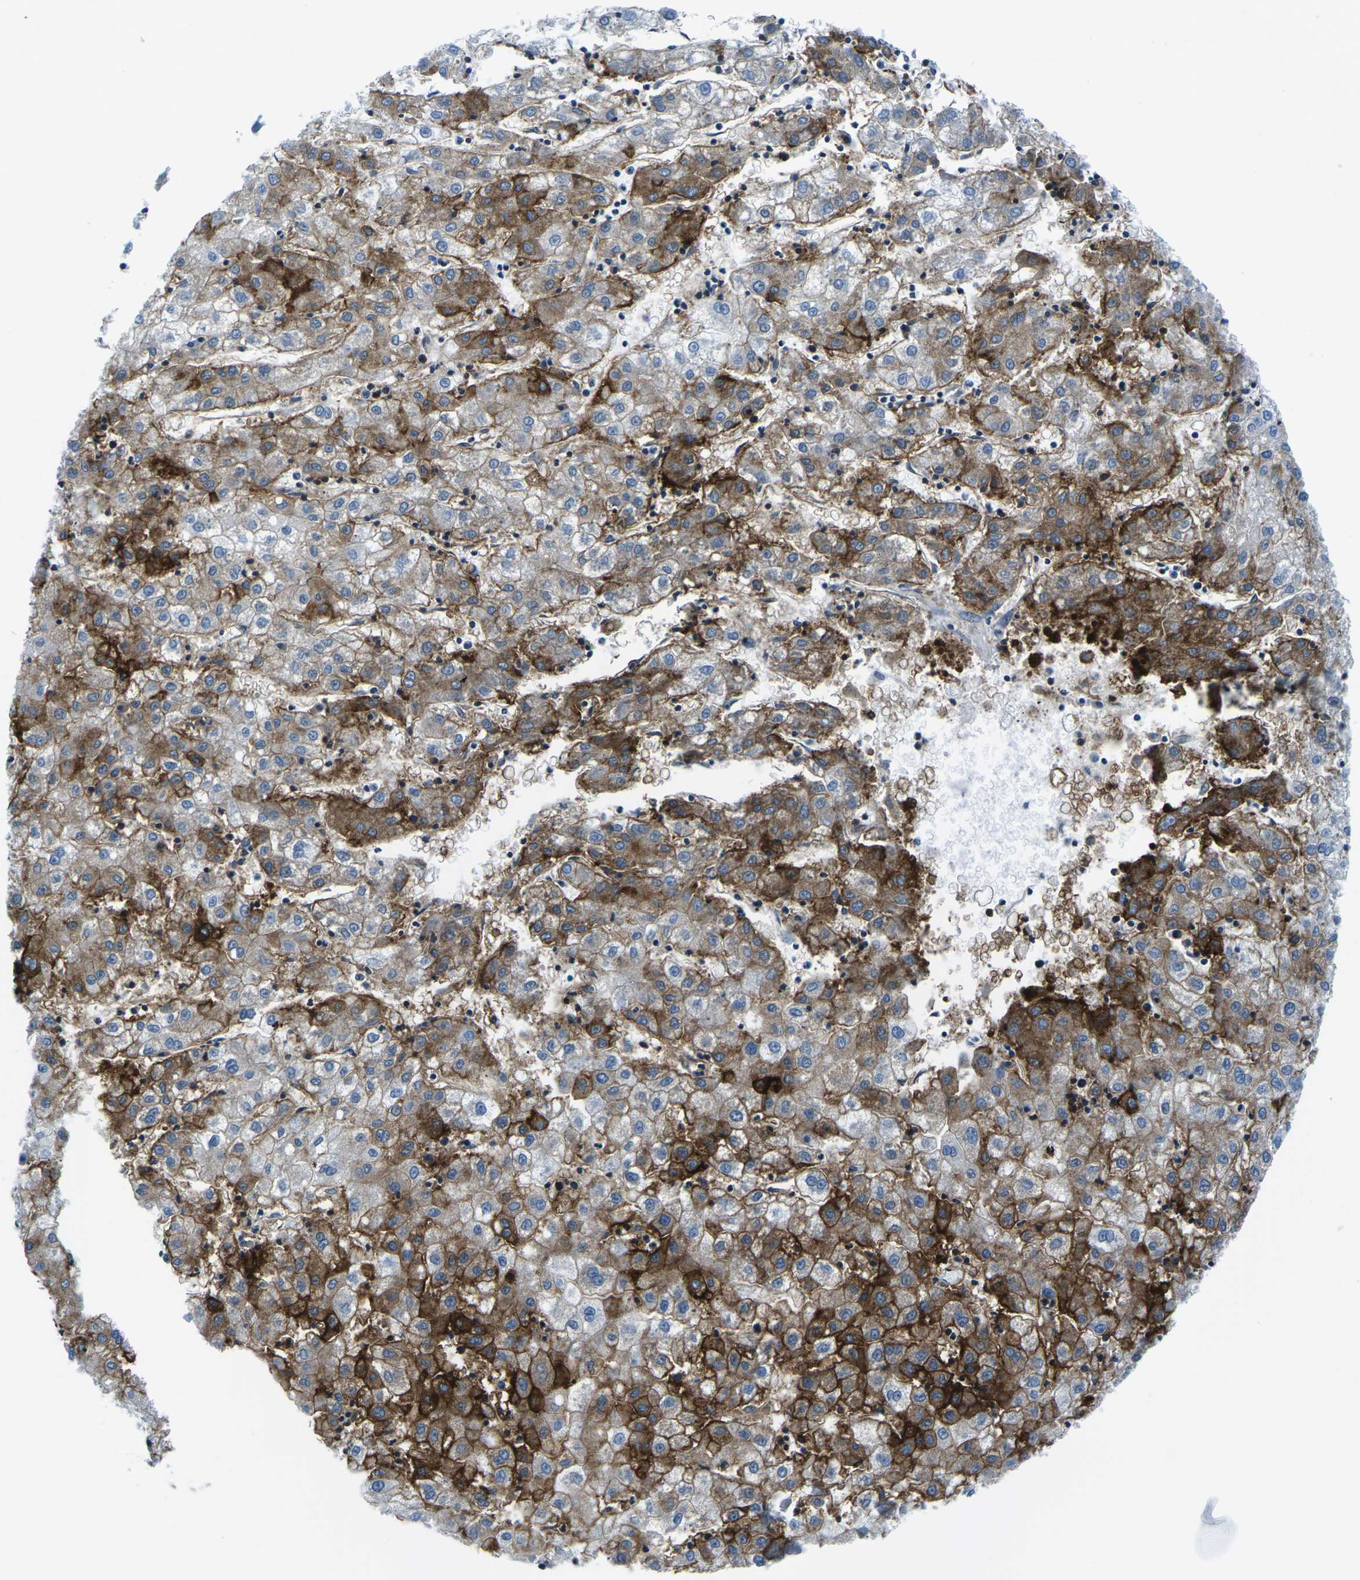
{"staining": {"intensity": "strong", "quantity": ">75%", "location": "cytoplasmic/membranous"}, "tissue": "liver cancer", "cell_type": "Tumor cells", "image_type": "cancer", "snomed": [{"axis": "morphology", "description": "Carcinoma, Hepatocellular, NOS"}, {"axis": "topography", "description": "Liver"}], "caption": "Strong cytoplasmic/membranous protein expression is identified in approximately >75% of tumor cells in hepatocellular carcinoma (liver). Nuclei are stained in blue.", "gene": "SOCS4", "patient": {"sex": "male", "age": 72}}